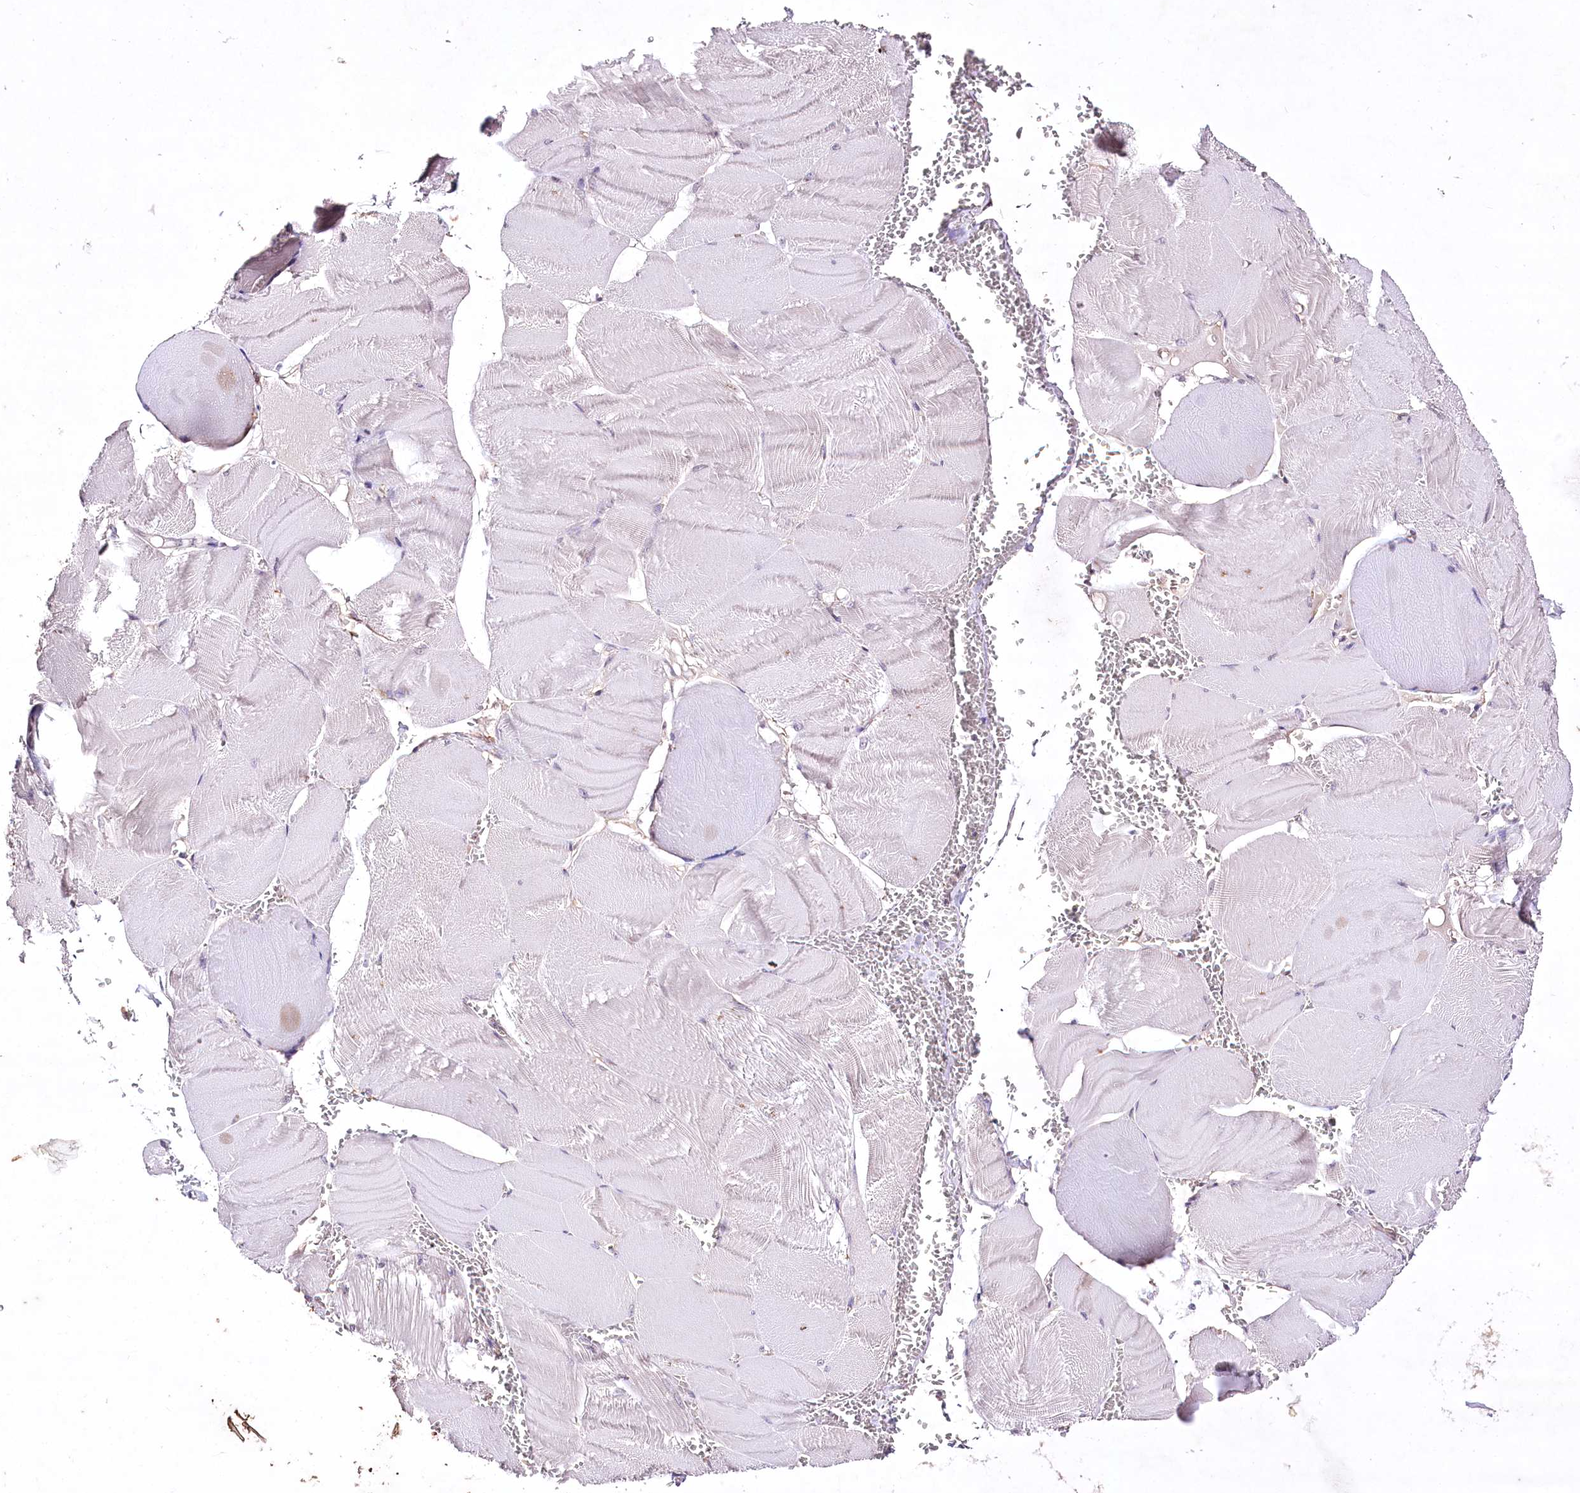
{"staining": {"intensity": "negative", "quantity": "none", "location": "none"}, "tissue": "skeletal muscle", "cell_type": "Myocytes", "image_type": "normal", "snomed": [{"axis": "morphology", "description": "Normal tissue, NOS"}, {"axis": "morphology", "description": "Basal cell carcinoma"}, {"axis": "topography", "description": "Skeletal muscle"}], "caption": "The immunohistochemistry image has no significant positivity in myocytes of skeletal muscle.", "gene": "ENPP1", "patient": {"sex": "female", "age": 64}}